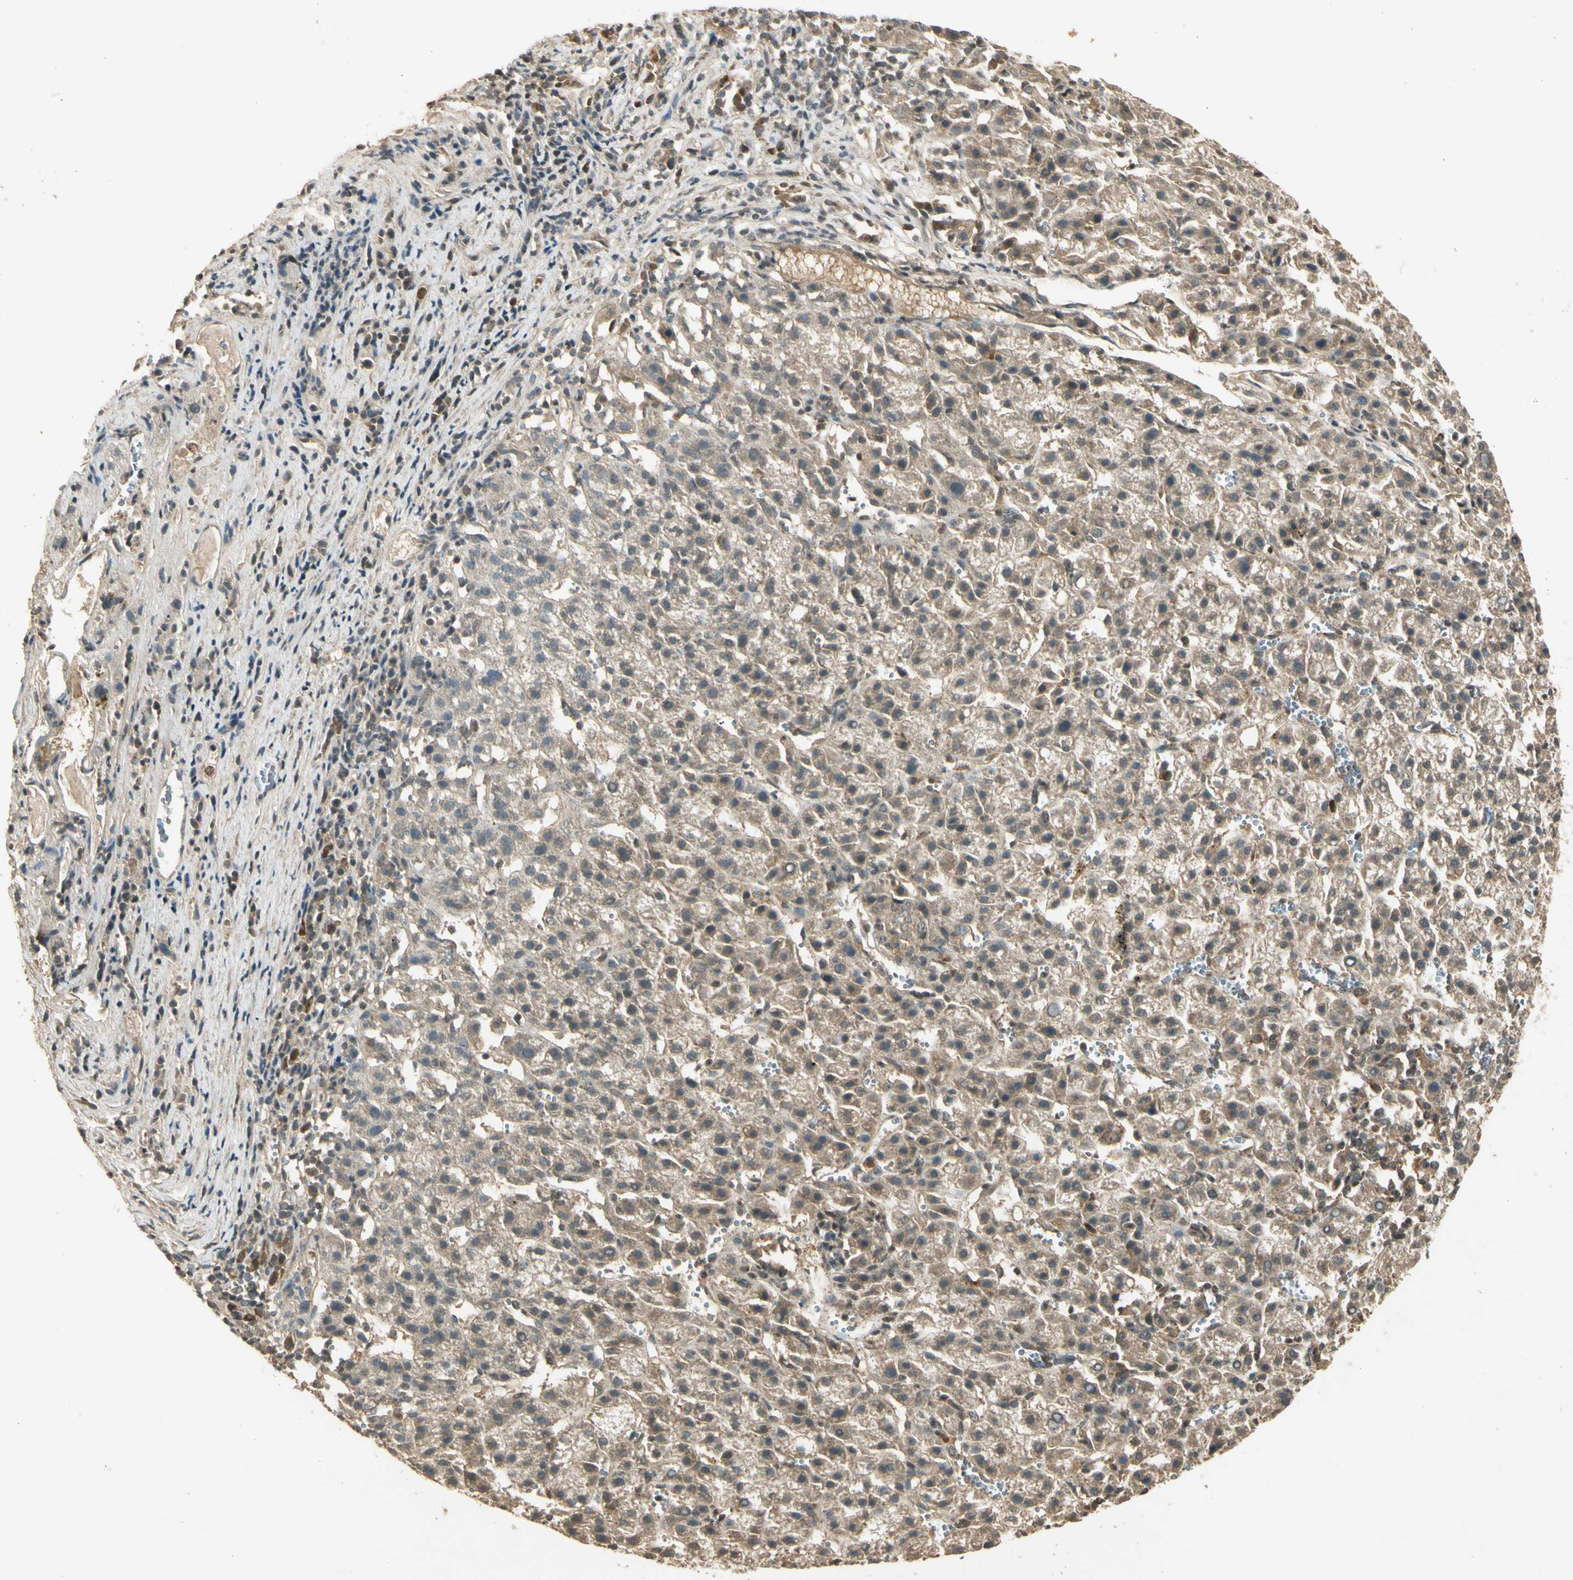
{"staining": {"intensity": "weak", "quantity": "25%-75%", "location": "nuclear"}, "tissue": "liver cancer", "cell_type": "Tumor cells", "image_type": "cancer", "snomed": [{"axis": "morphology", "description": "Carcinoma, Hepatocellular, NOS"}, {"axis": "topography", "description": "Liver"}], "caption": "Immunohistochemical staining of liver cancer displays weak nuclear protein expression in approximately 25%-75% of tumor cells.", "gene": "GMEB2", "patient": {"sex": "female", "age": 58}}